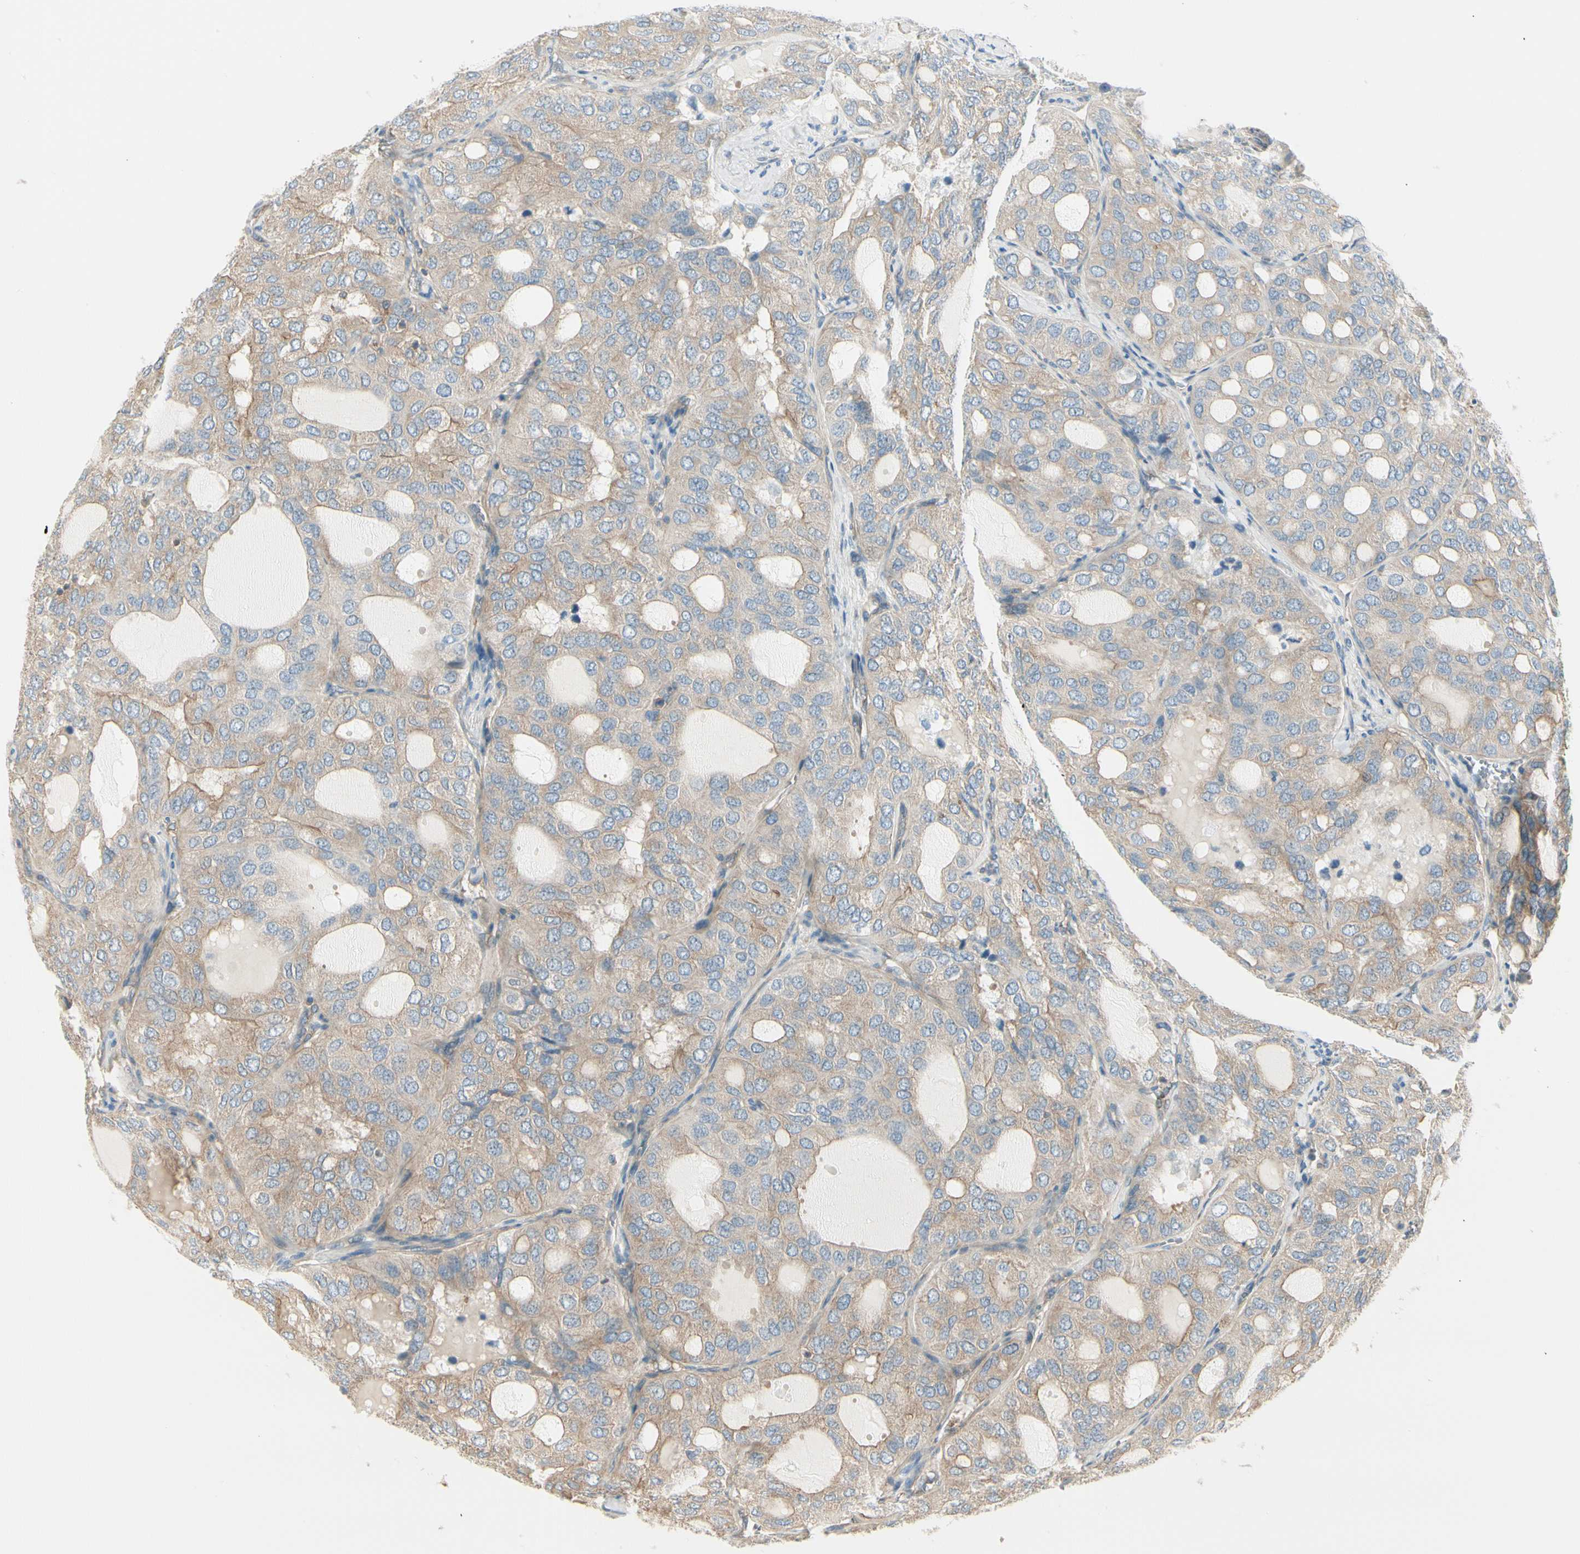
{"staining": {"intensity": "weak", "quantity": ">75%", "location": "cytoplasmic/membranous"}, "tissue": "thyroid cancer", "cell_type": "Tumor cells", "image_type": "cancer", "snomed": [{"axis": "morphology", "description": "Follicular adenoma carcinoma, NOS"}, {"axis": "topography", "description": "Thyroid gland"}], "caption": "Tumor cells reveal low levels of weak cytoplasmic/membranous positivity in about >75% of cells in thyroid follicular adenoma carcinoma.", "gene": "AGFG1", "patient": {"sex": "male", "age": 75}}